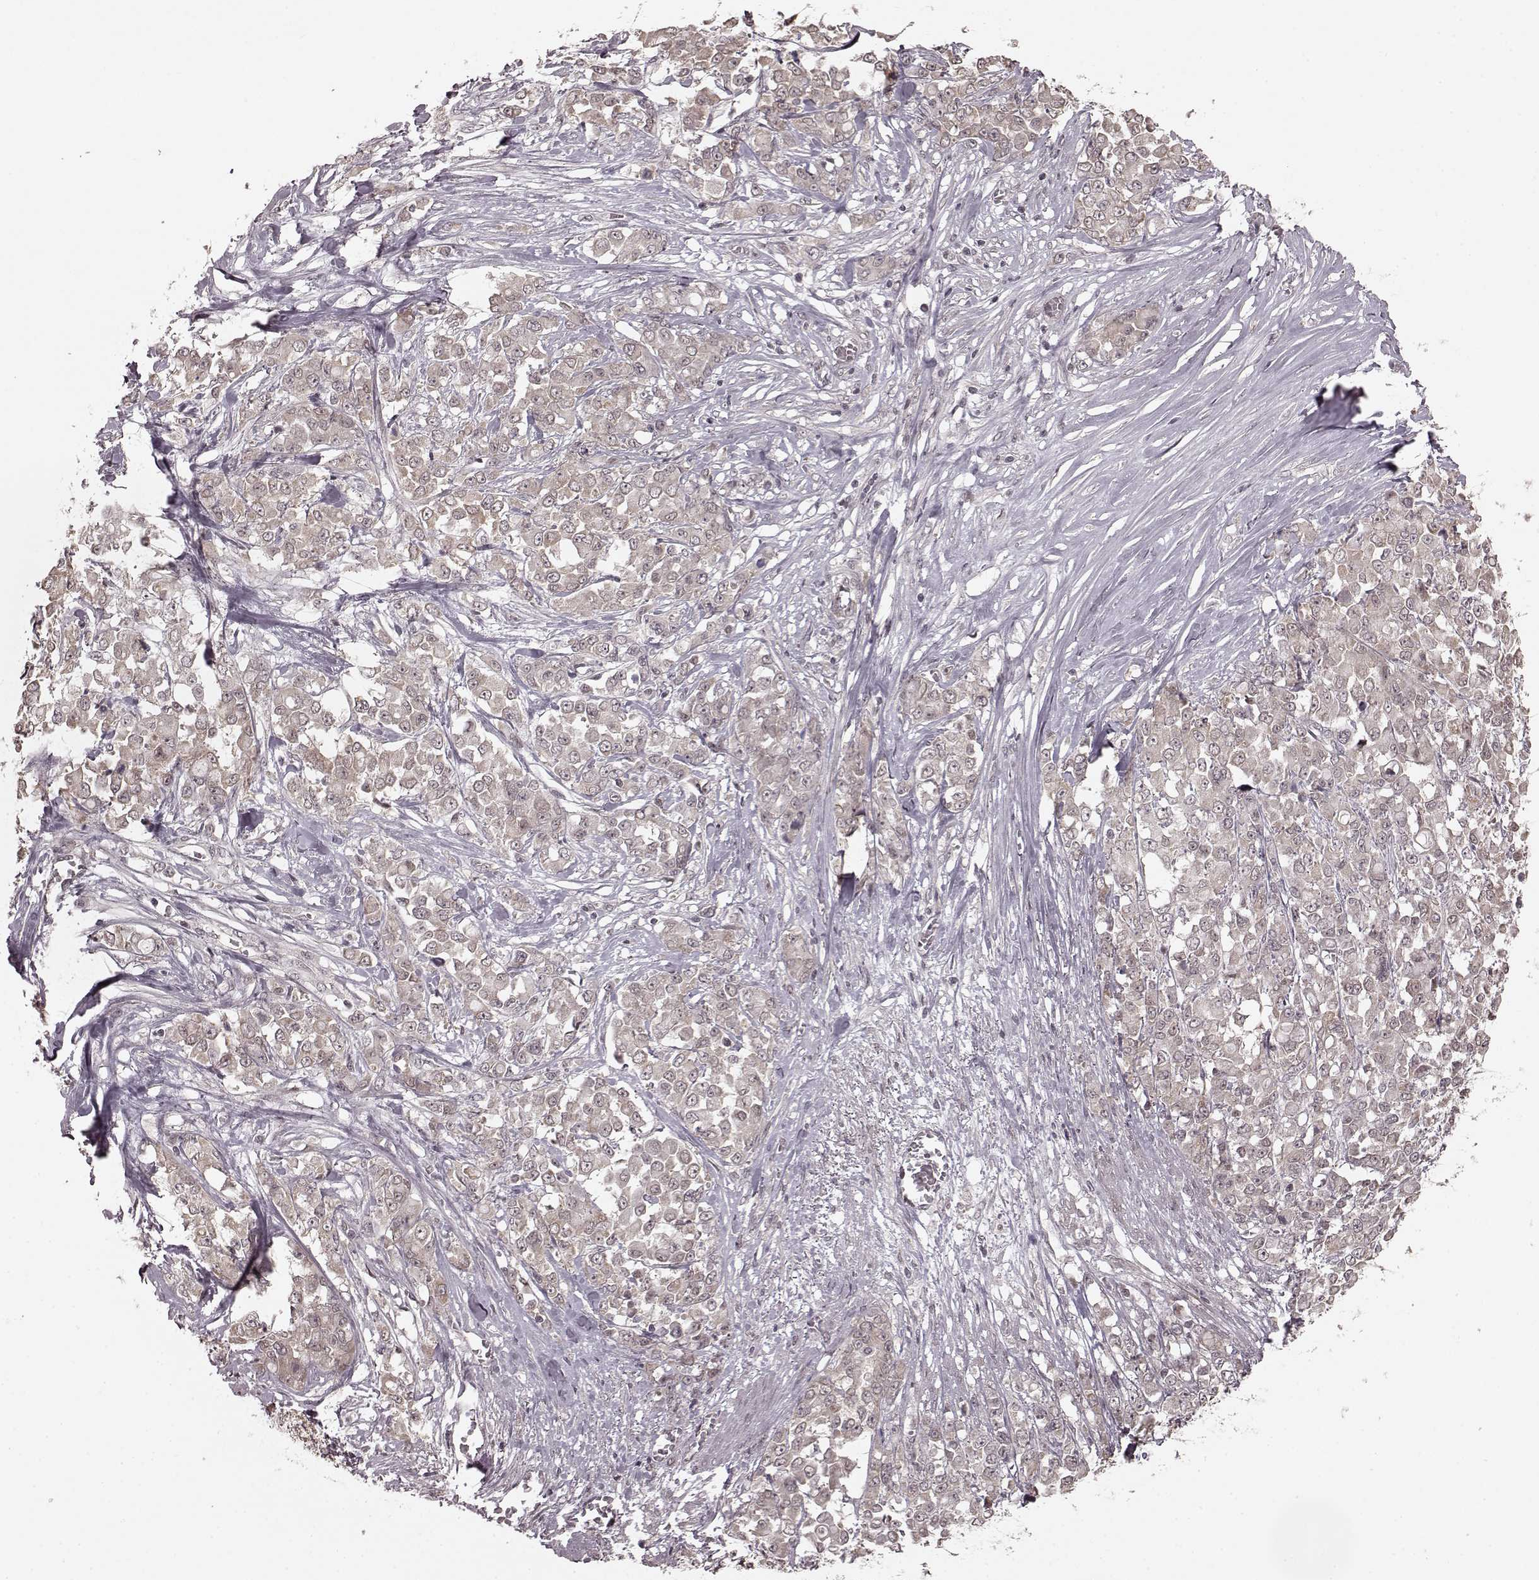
{"staining": {"intensity": "weak", "quantity": ">75%", "location": "cytoplasmic/membranous"}, "tissue": "stomach cancer", "cell_type": "Tumor cells", "image_type": "cancer", "snomed": [{"axis": "morphology", "description": "Adenocarcinoma, NOS"}, {"axis": "topography", "description": "Stomach"}], "caption": "Immunohistochemistry (IHC) histopathology image of neoplastic tissue: human stomach adenocarcinoma stained using immunohistochemistry shows low levels of weak protein expression localized specifically in the cytoplasmic/membranous of tumor cells, appearing as a cytoplasmic/membranous brown color.", "gene": "PLCB4", "patient": {"sex": "female", "age": 76}}